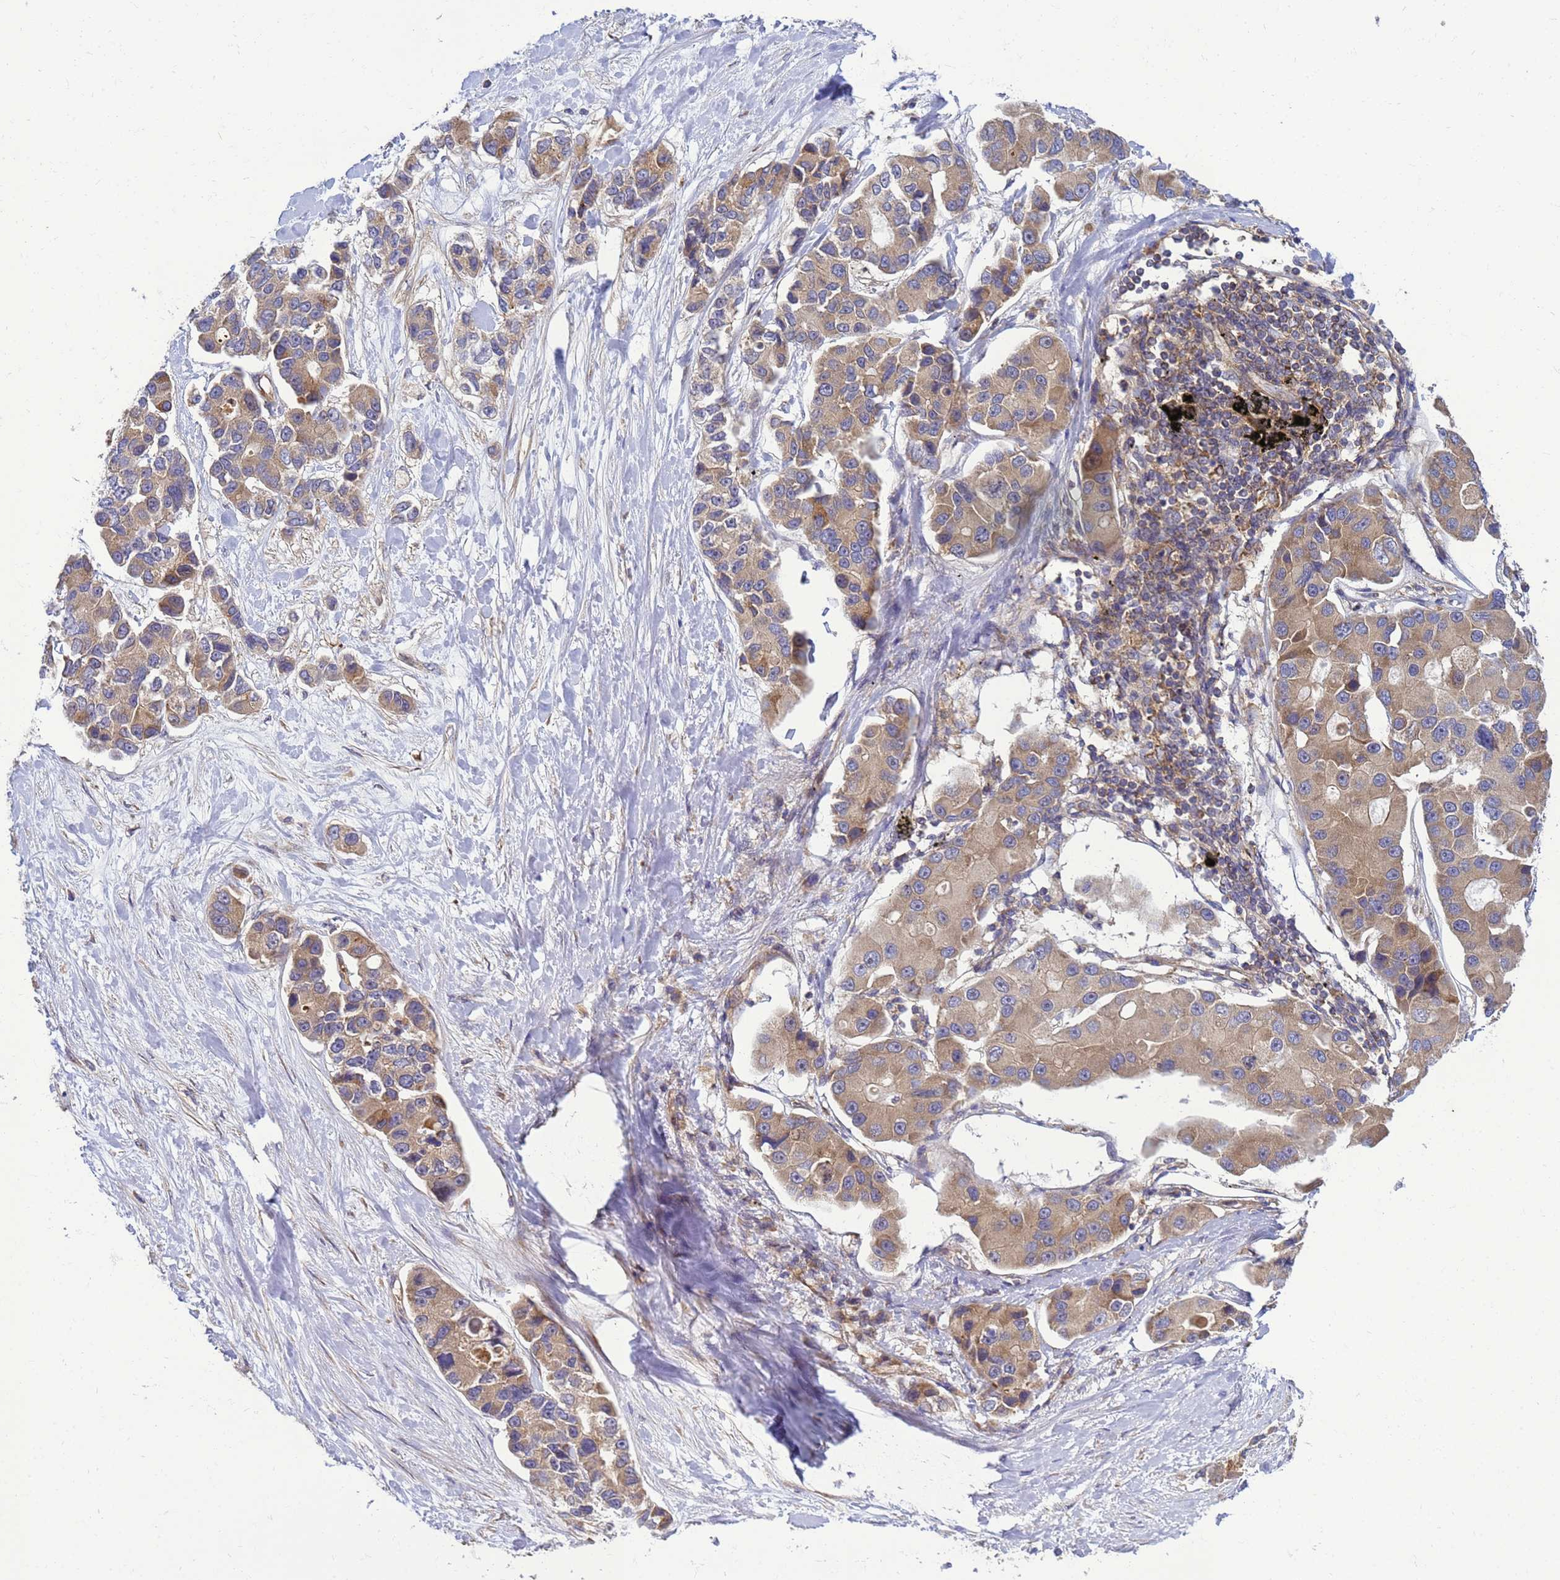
{"staining": {"intensity": "moderate", "quantity": ">75%", "location": "cytoplasmic/membranous"}, "tissue": "lung cancer", "cell_type": "Tumor cells", "image_type": "cancer", "snomed": [{"axis": "morphology", "description": "Adenocarcinoma, NOS"}, {"axis": "topography", "description": "Lung"}], "caption": "Lung adenocarcinoma tissue exhibits moderate cytoplasmic/membranous staining in approximately >75% of tumor cells", "gene": "BECN1", "patient": {"sex": "female", "age": 54}}